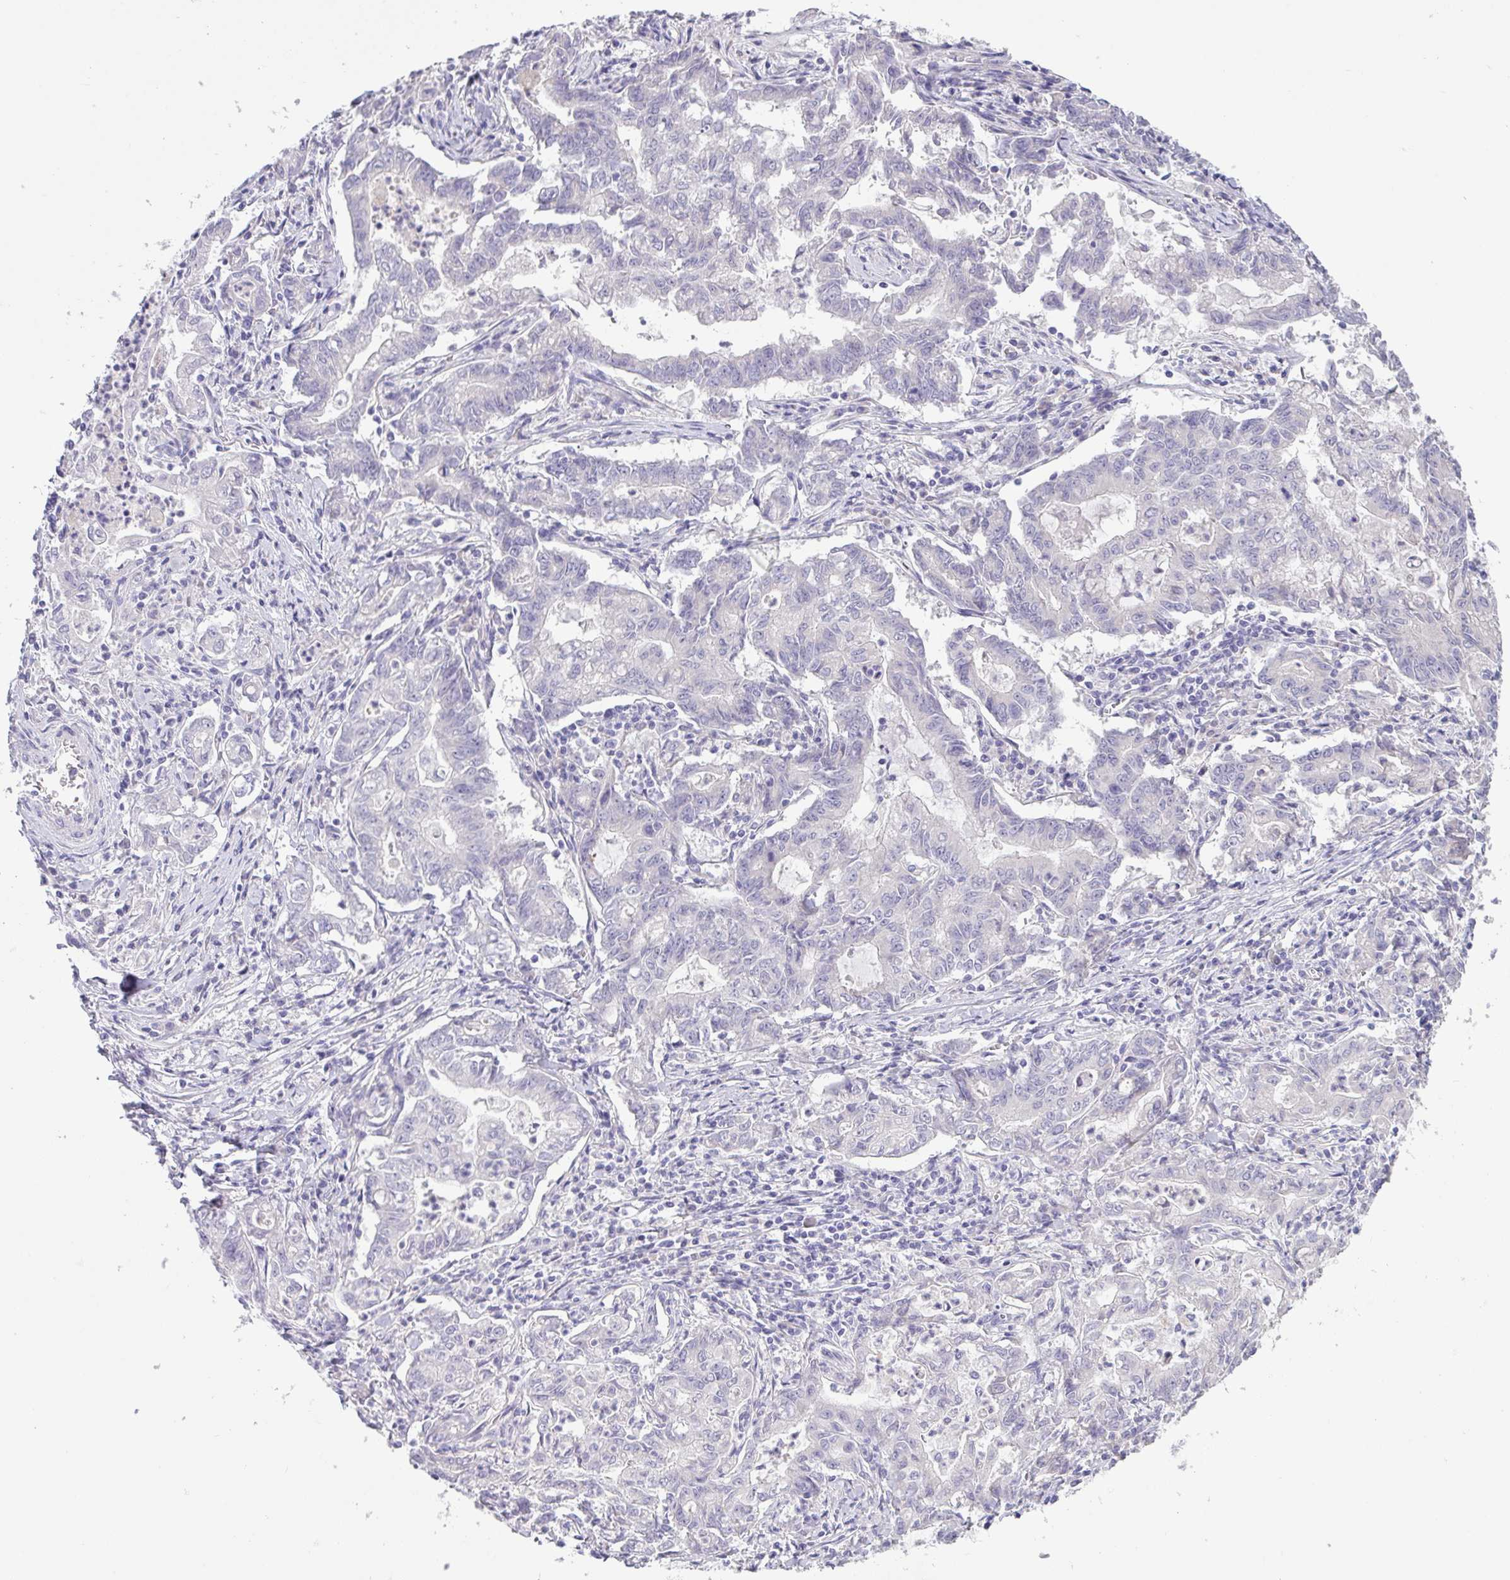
{"staining": {"intensity": "negative", "quantity": "none", "location": "none"}, "tissue": "stomach cancer", "cell_type": "Tumor cells", "image_type": "cancer", "snomed": [{"axis": "morphology", "description": "Adenocarcinoma, NOS"}, {"axis": "topography", "description": "Stomach, upper"}], "caption": "Histopathology image shows no protein positivity in tumor cells of stomach adenocarcinoma tissue.", "gene": "C4orf33", "patient": {"sex": "female", "age": 79}}